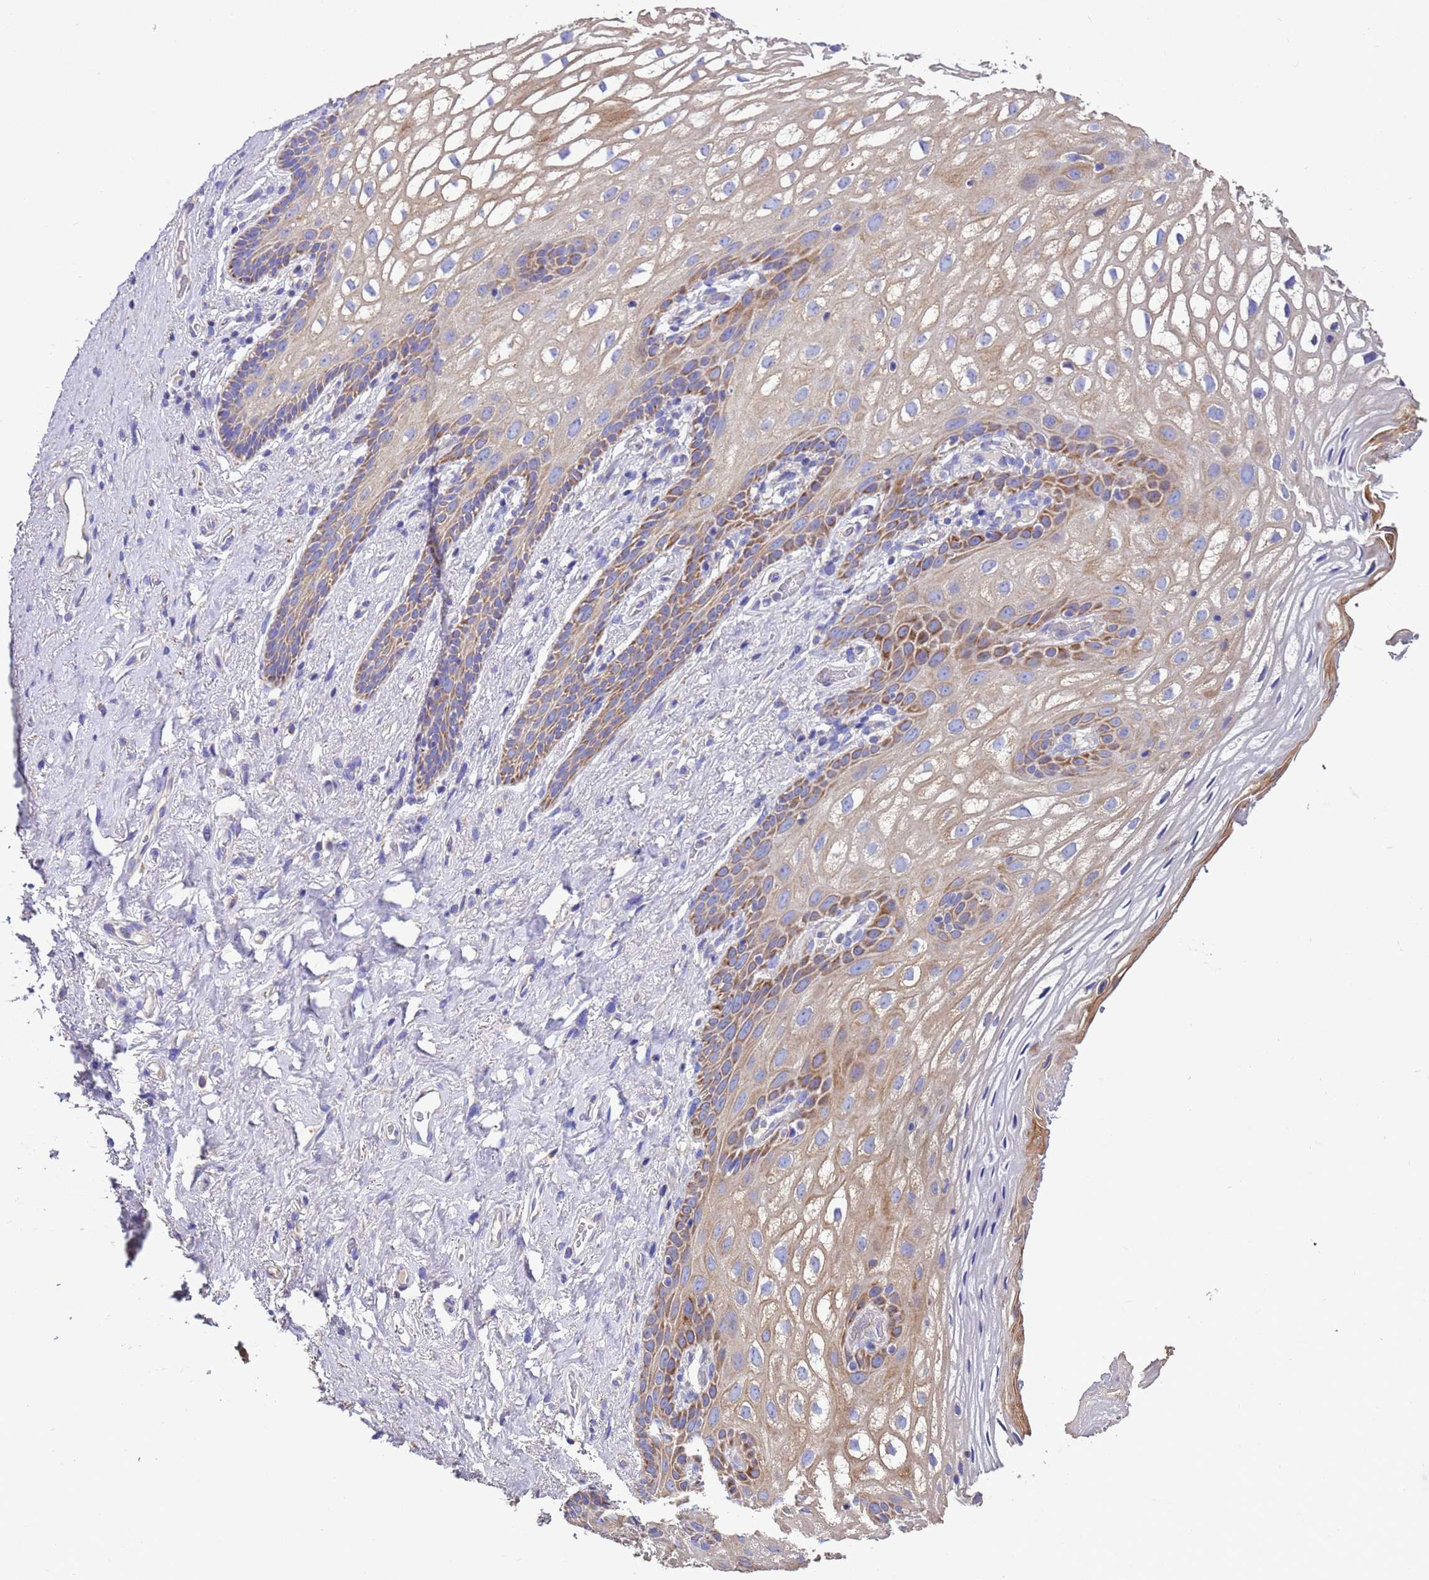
{"staining": {"intensity": "strong", "quantity": "<25%", "location": "cytoplasmic/membranous"}, "tissue": "vagina", "cell_type": "Squamous epithelial cells", "image_type": "normal", "snomed": [{"axis": "morphology", "description": "Normal tissue, NOS"}, {"axis": "topography", "description": "Vagina"}, {"axis": "topography", "description": "Peripheral nerve tissue"}], "caption": "Immunohistochemical staining of normal vagina shows <25% levels of strong cytoplasmic/membranous protein positivity in approximately <25% of squamous epithelial cells.", "gene": "ZNFX1", "patient": {"sex": "female", "age": 71}}